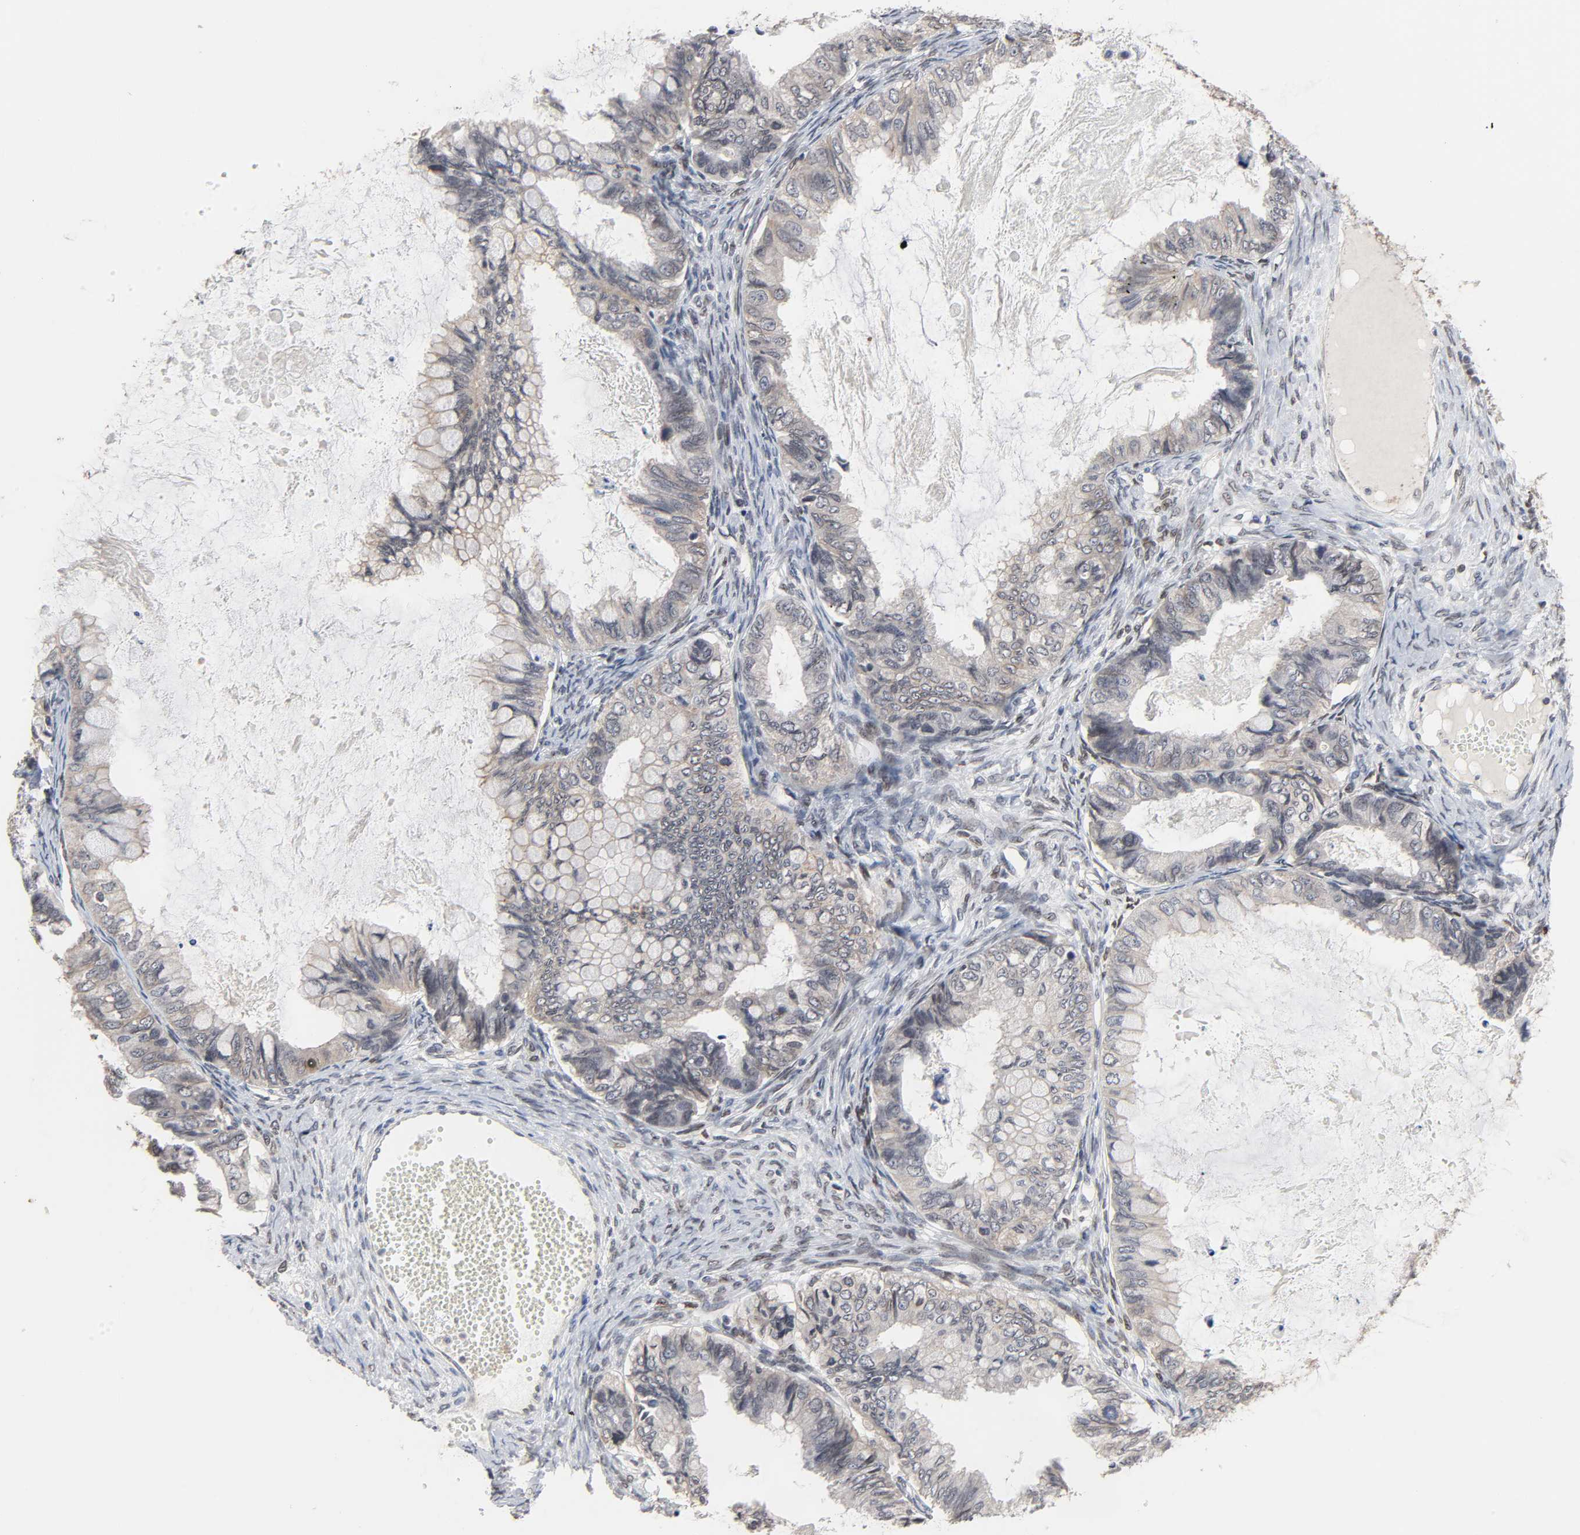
{"staining": {"intensity": "weak", "quantity": ">75%", "location": "cytoplasmic/membranous"}, "tissue": "ovarian cancer", "cell_type": "Tumor cells", "image_type": "cancer", "snomed": [{"axis": "morphology", "description": "Cystadenocarcinoma, mucinous, NOS"}, {"axis": "topography", "description": "Ovary"}], "caption": "Immunohistochemistry (IHC) (DAB) staining of ovarian cancer displays weak cytoplasmic/membranous protein staining in approximately >75% of tumor cells.", "gene": "CCDC175", "patient": {"sex": "female", "age": 80}}